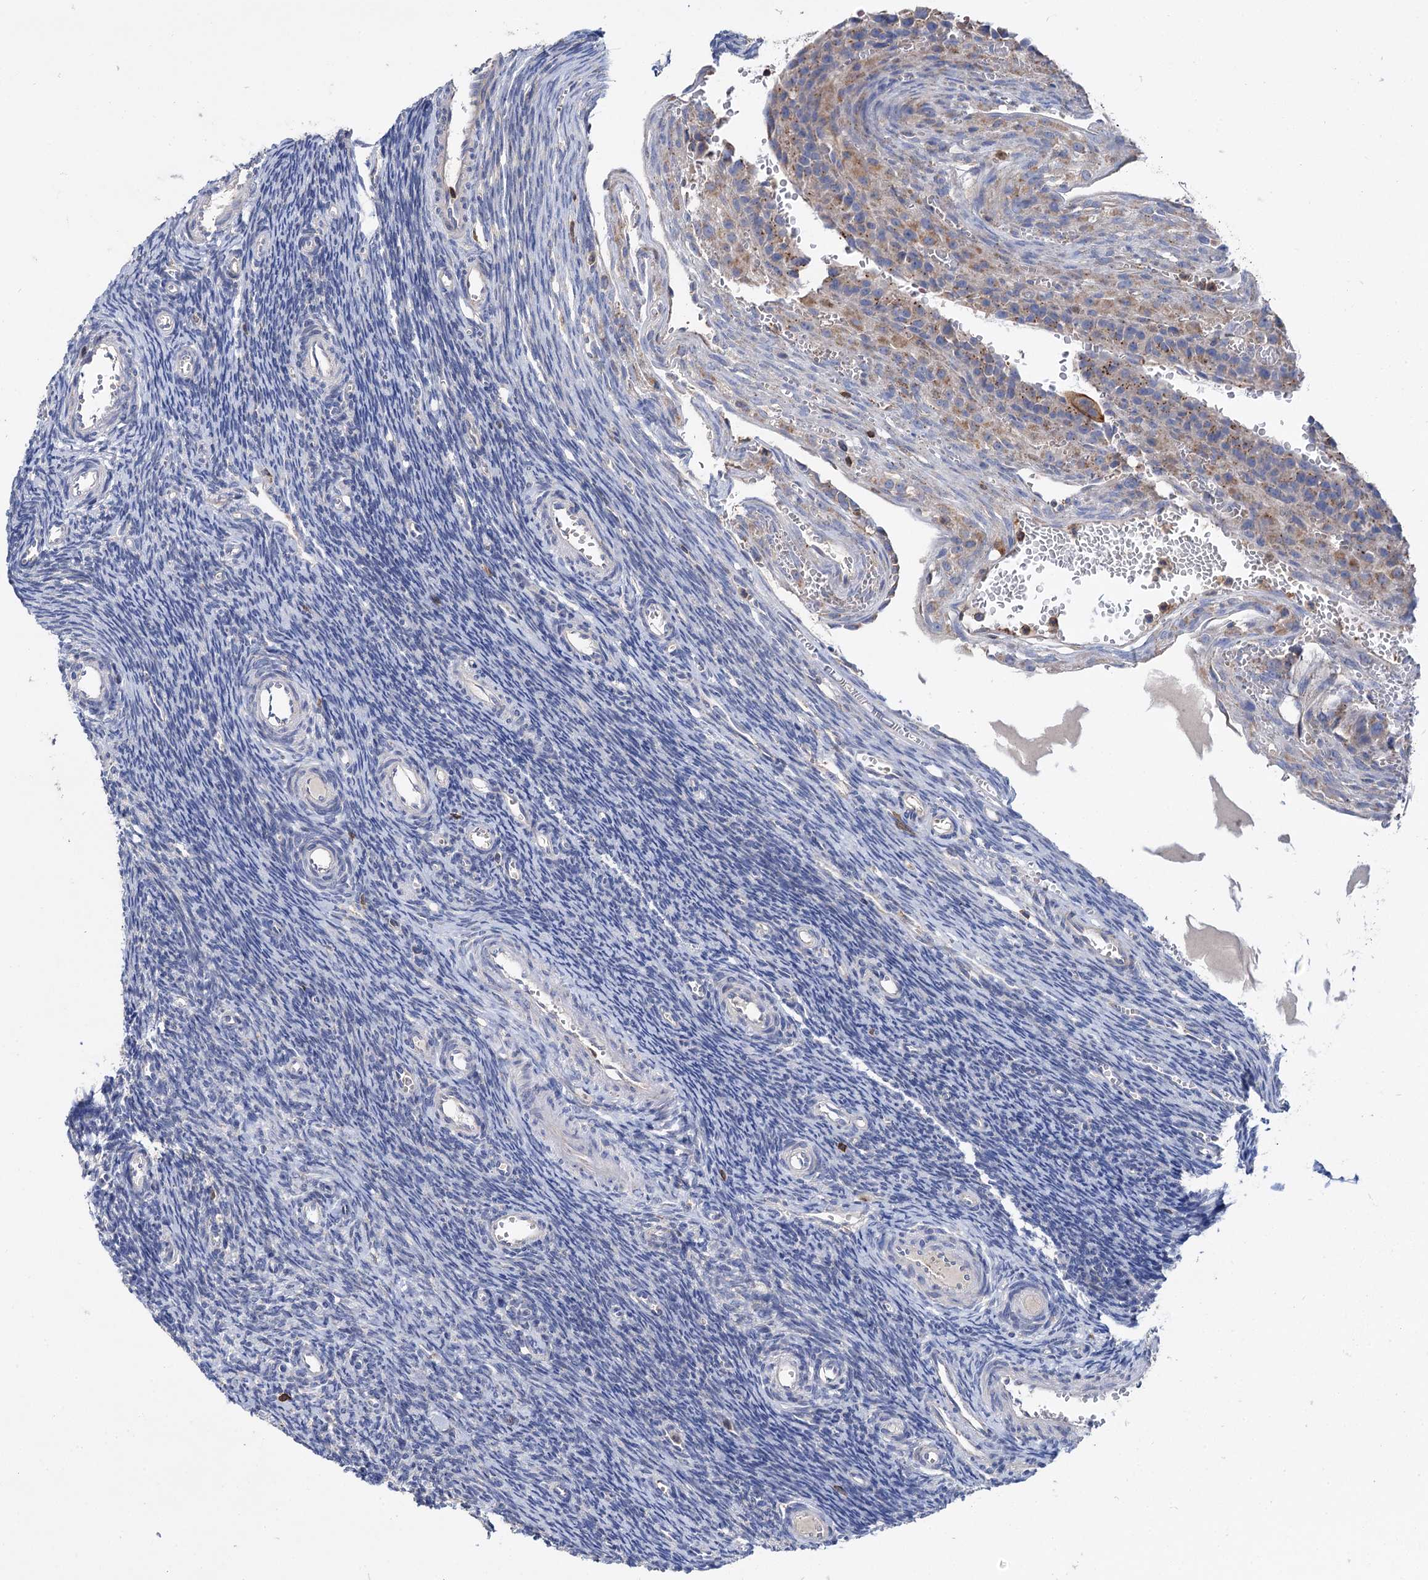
{"staining": {"intensity": "negative", "quantity": "none", "location": "none"}, "tissue": "ovary", "cell_type": "Ovarian stroma cells", "image_type": "normal", "snomed": [{"axis": "morphology", "description": "Normal tissue, NOS"}, {"axis": "topography", "description": "Ovary"}], "caption": "DAB (3,3'-diaminobenzidine) immunohistochemical staining of normal human ovary exhibits no significant positivity in ovarian stroma cells.", "gene": "UBASH3B", "patient": {"sex": "female", "age": 39}}